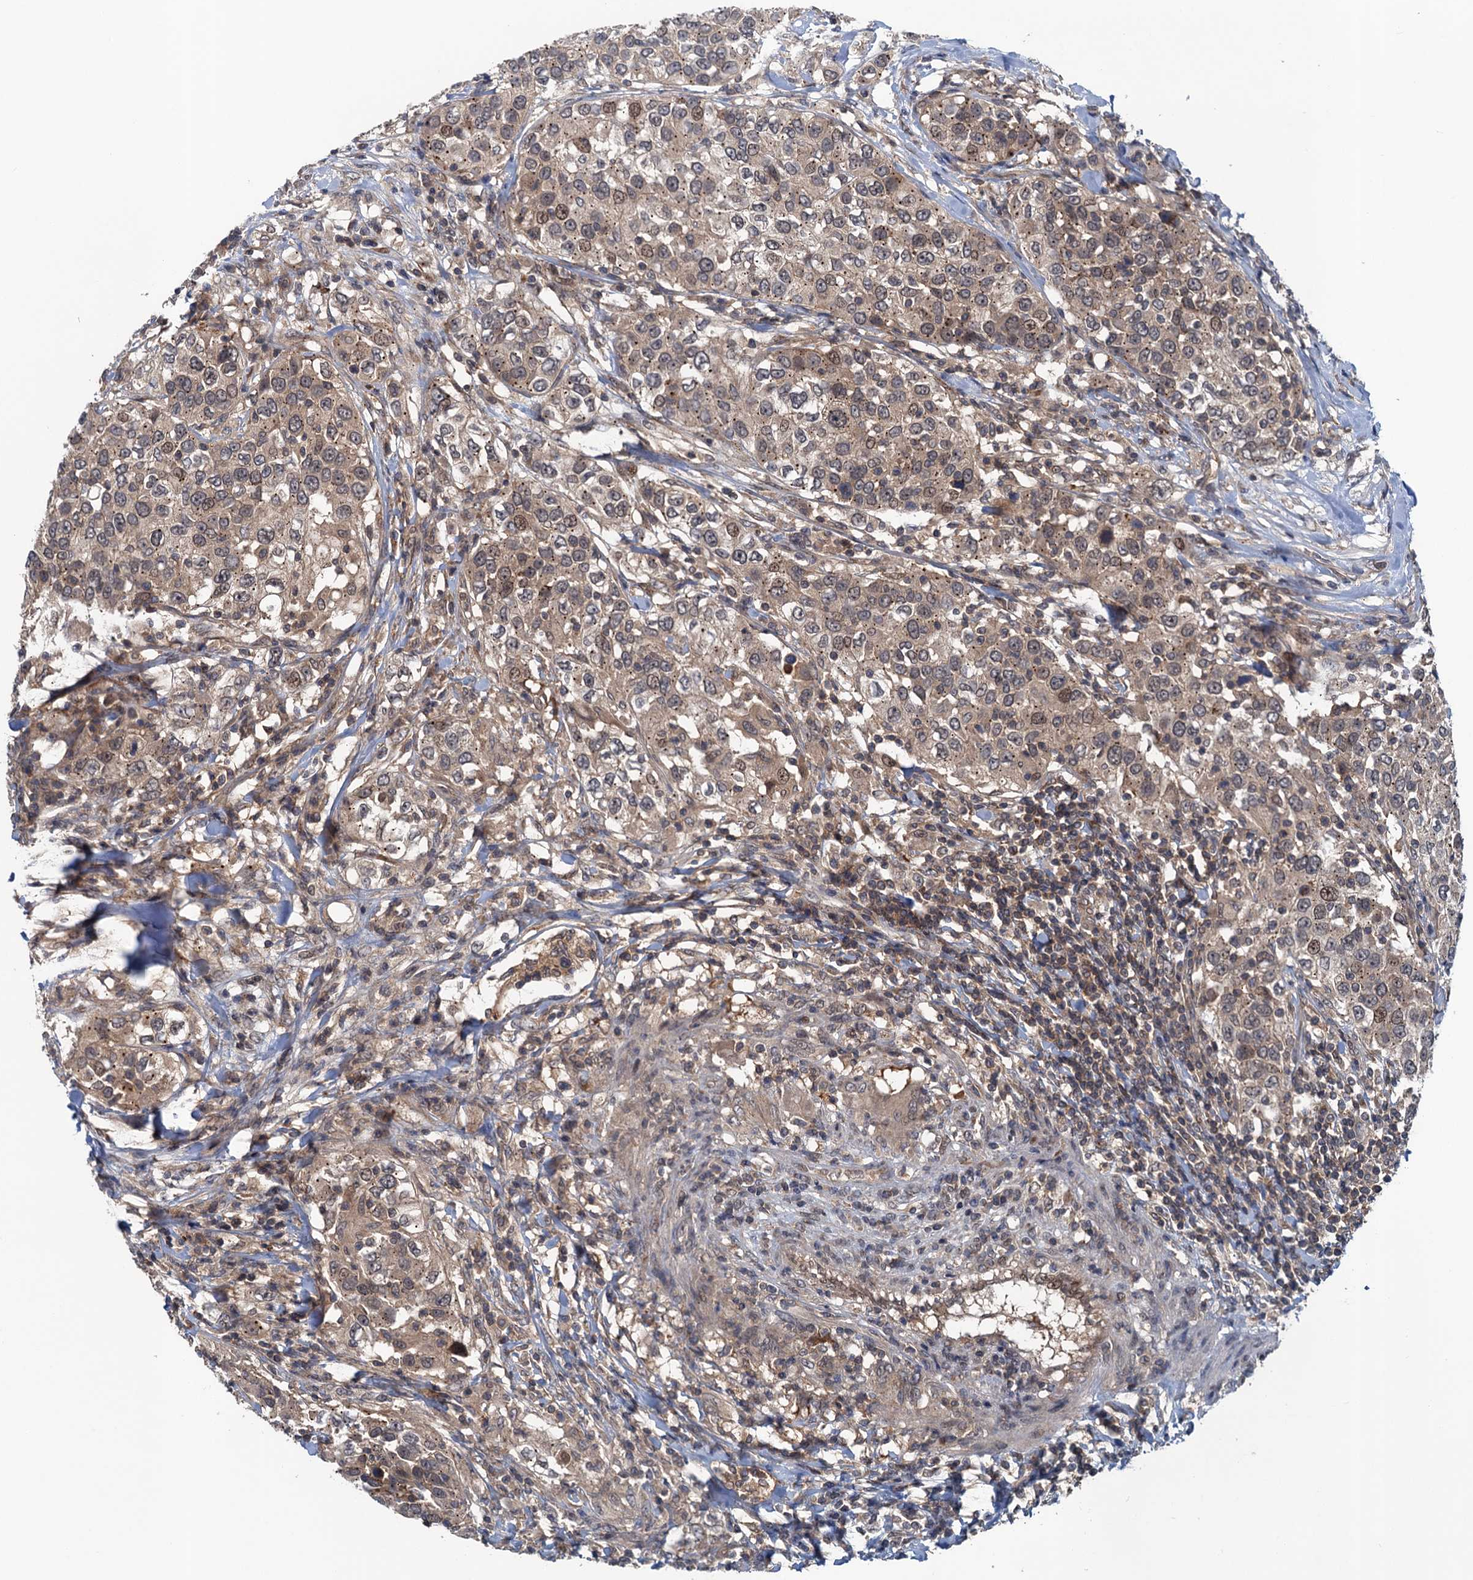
{"staining": {"intensity": "moderate", "quantity": "25%-75%", "location": "cytoplasmic/membranous,nuclear"}, "tissue": "urothelial cancer", "cell_type": "Tumor cells", "image_type": "cancer", "snomed": [{"axis": "morphology", "description": "Urothelial carcinoma, High grade"}, {"axis": "topography", "description": "Urinary bladder"}], "caption": "Tumor cells demonstrate moderate cytoplasmic/membranous and nuclear staining in about 25%-75% of cells in high-grade urothelial carcinoma.", "gene": "RNF165", "patient": {"sex": "female", "age": 80}}